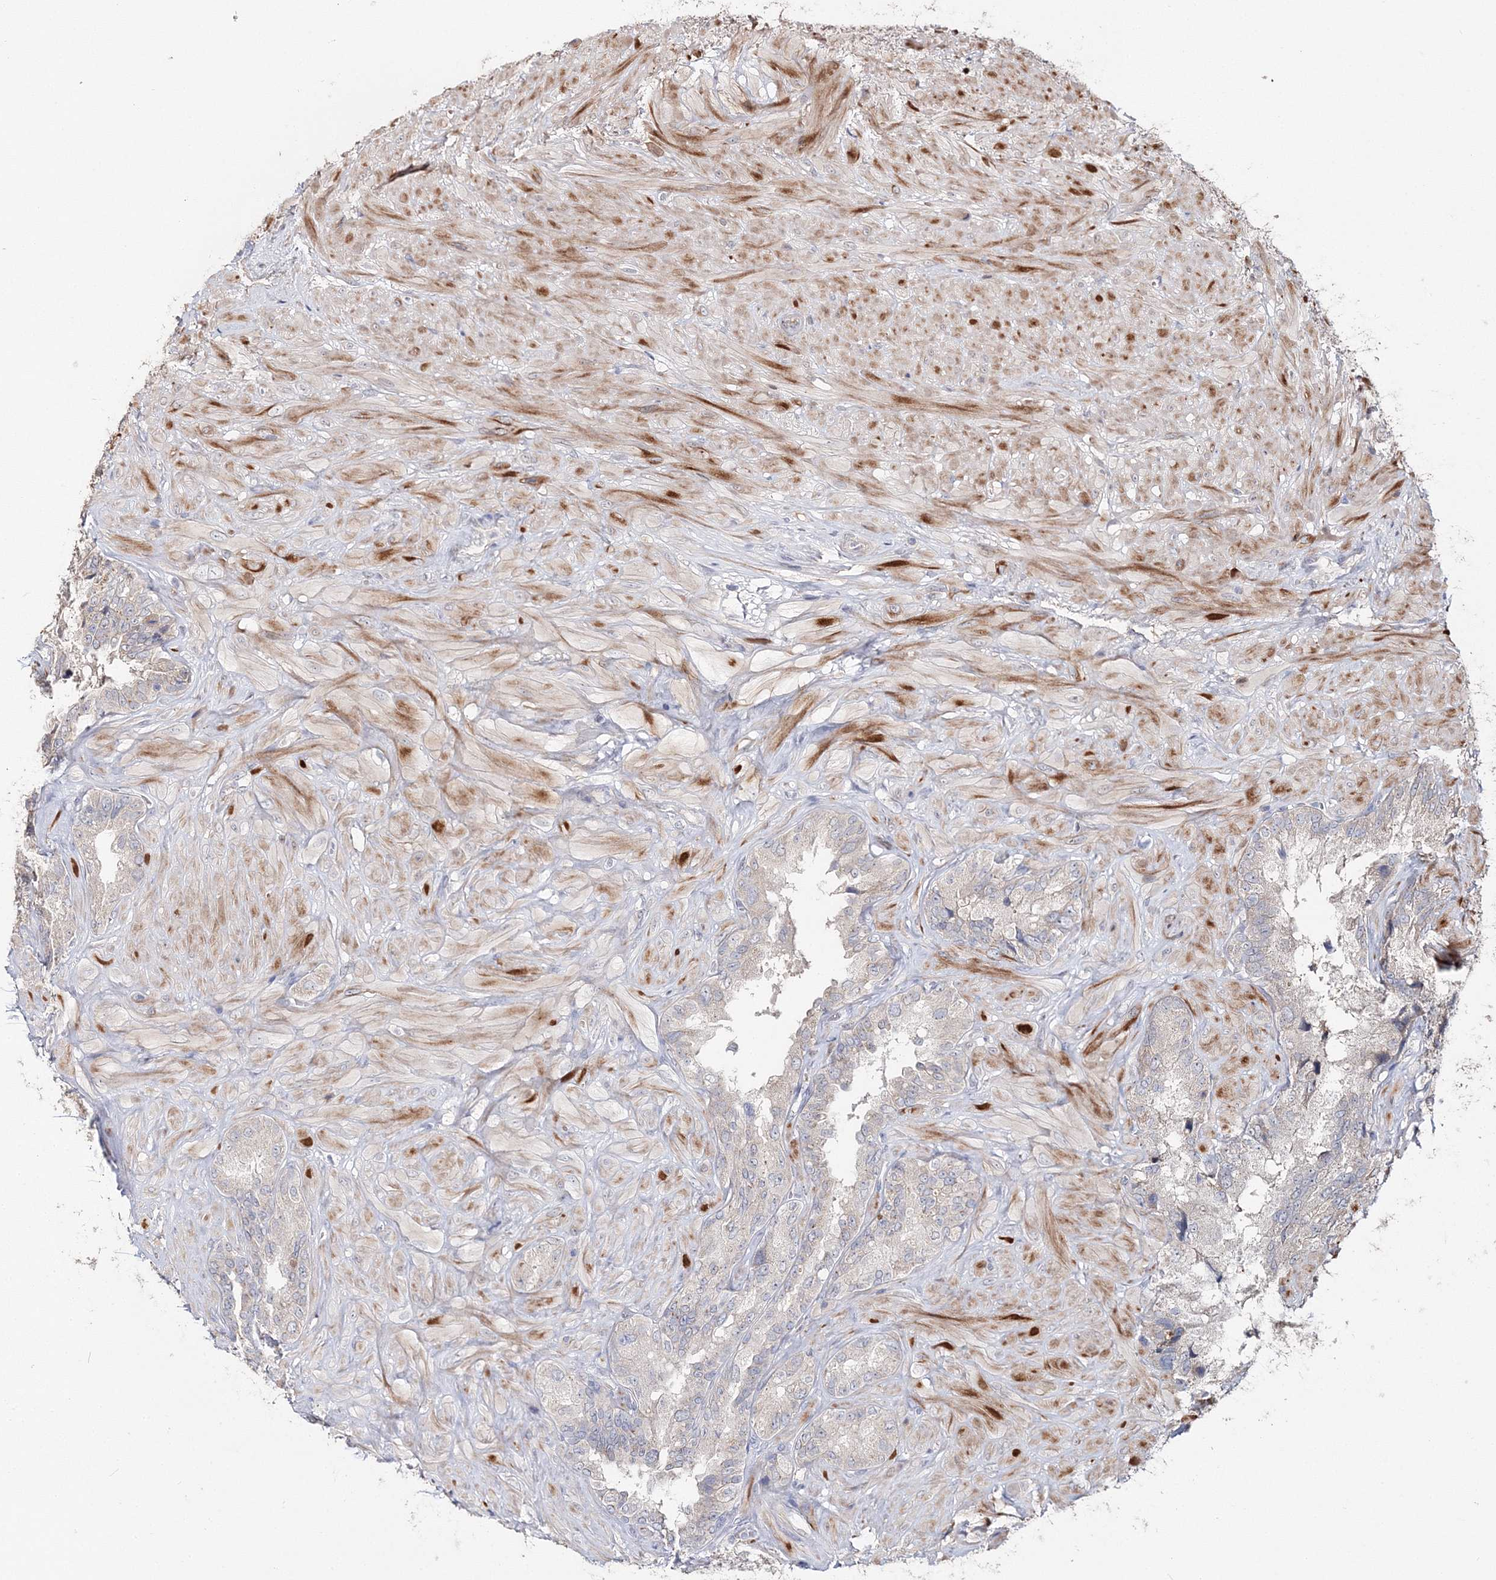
{"staining": {"intensity": "negative", "quantity": "none", "location": "none"}, "tissue": "seminal vesicle", "cell_type": "Glandular cells", "image_type": "normal", "snomed": [{"axis": "morphology", "description": "Normal tissue, NOS"}, {"axis": "topography", "description": "Seminal veicle"}, {"axis": "topography", "description": "Peripheral nerve tissue"}], "caption": "The immunohistochemistry histopathology image has no significant positivity in glandular cells of seminal vesicle.", "gene": "GJB5", "patient": {"sex": "male", "age": 67}}